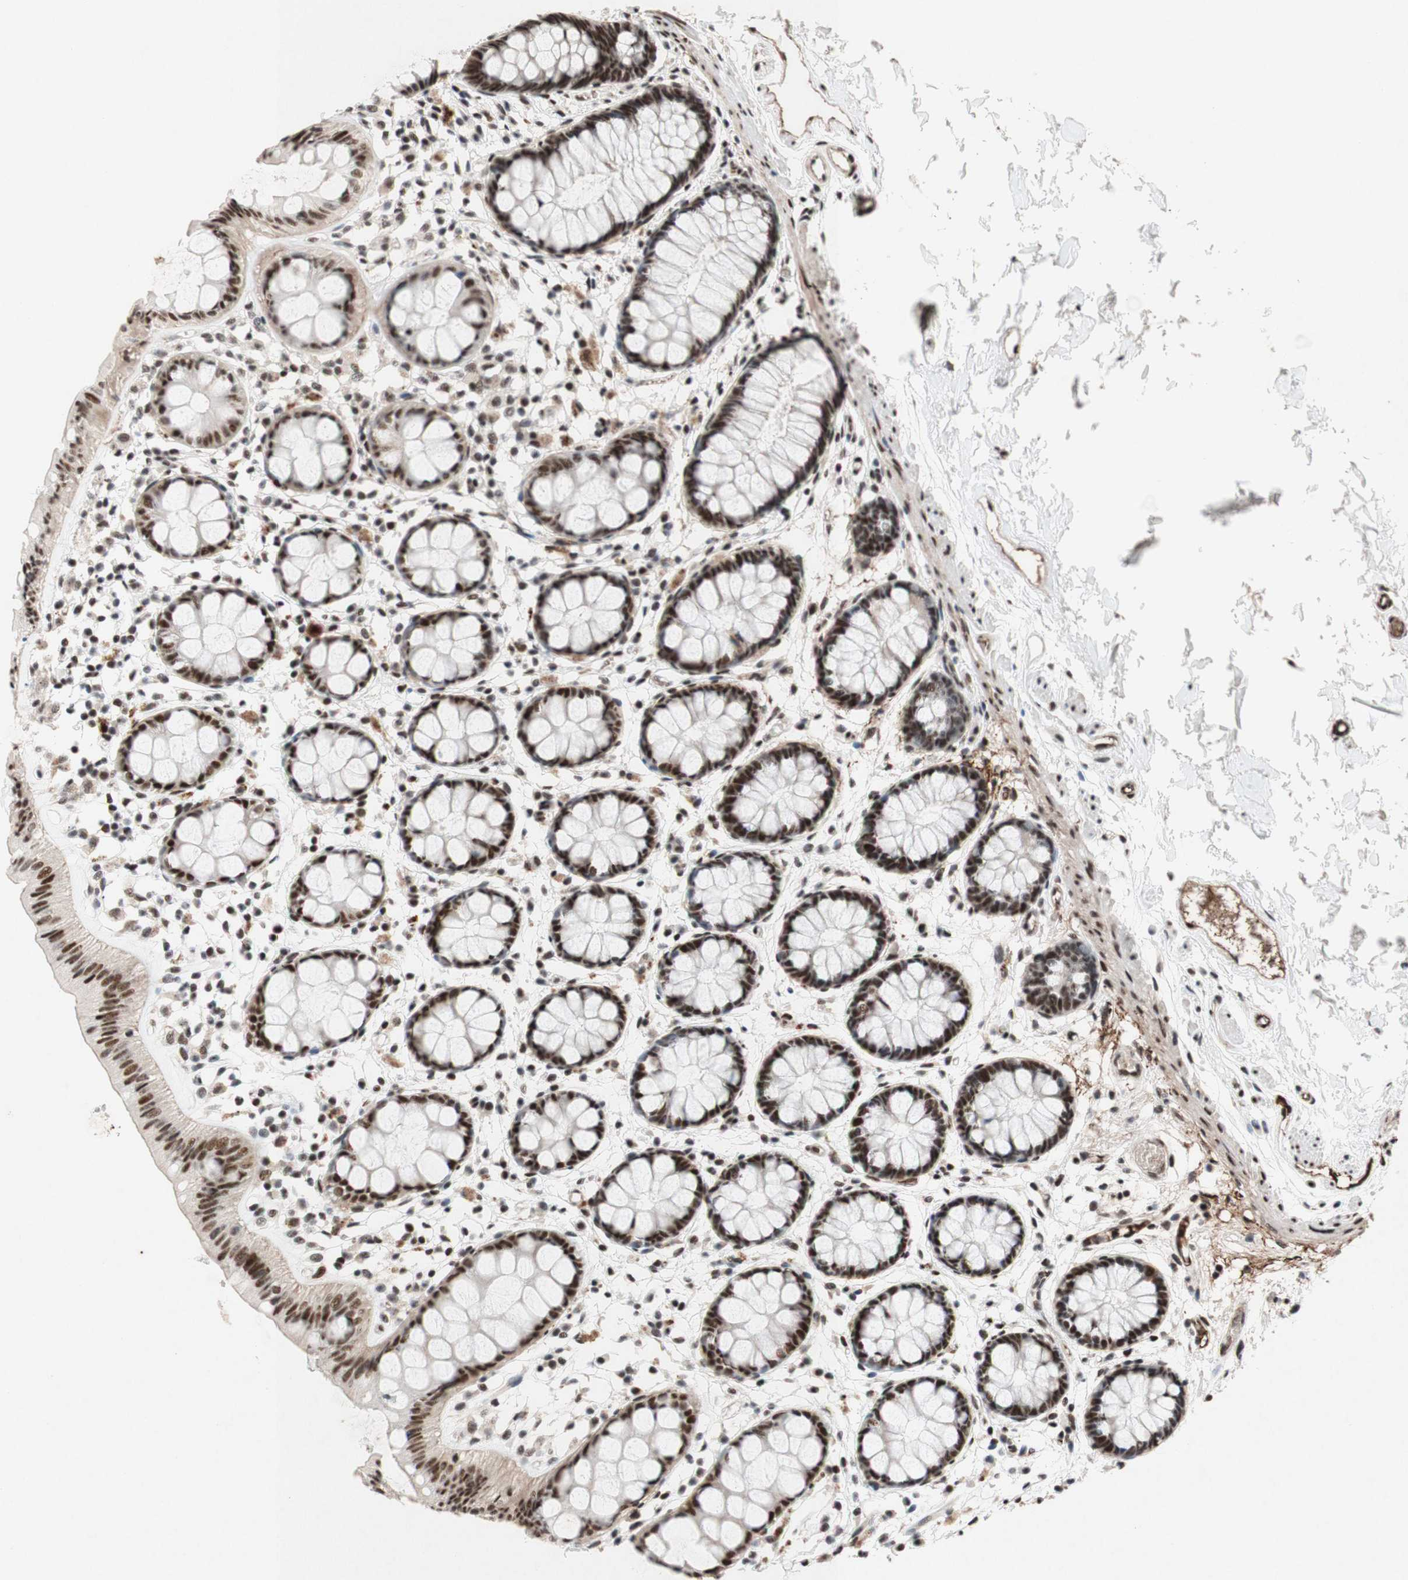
{"staining": {"intensity": "strong", "quantity": ">75%", "location": "nuclear"}, "tissue": "rectum", "cell_type": "Glandular cells", "image_type": "normal", "snomed": [{"axis": "morphology", "description": "Normal tissue, NOS"}, {"axis": "topography", "description": "Rectum"}], "caption": "IHC micrograph of benign human rectum stained for a protein (brown), which reveals high levels of strong nuclear positivity in about >75% of glandular cells.", "gene": "TLE1", "patient": {"sex": "female", "age": 66}}